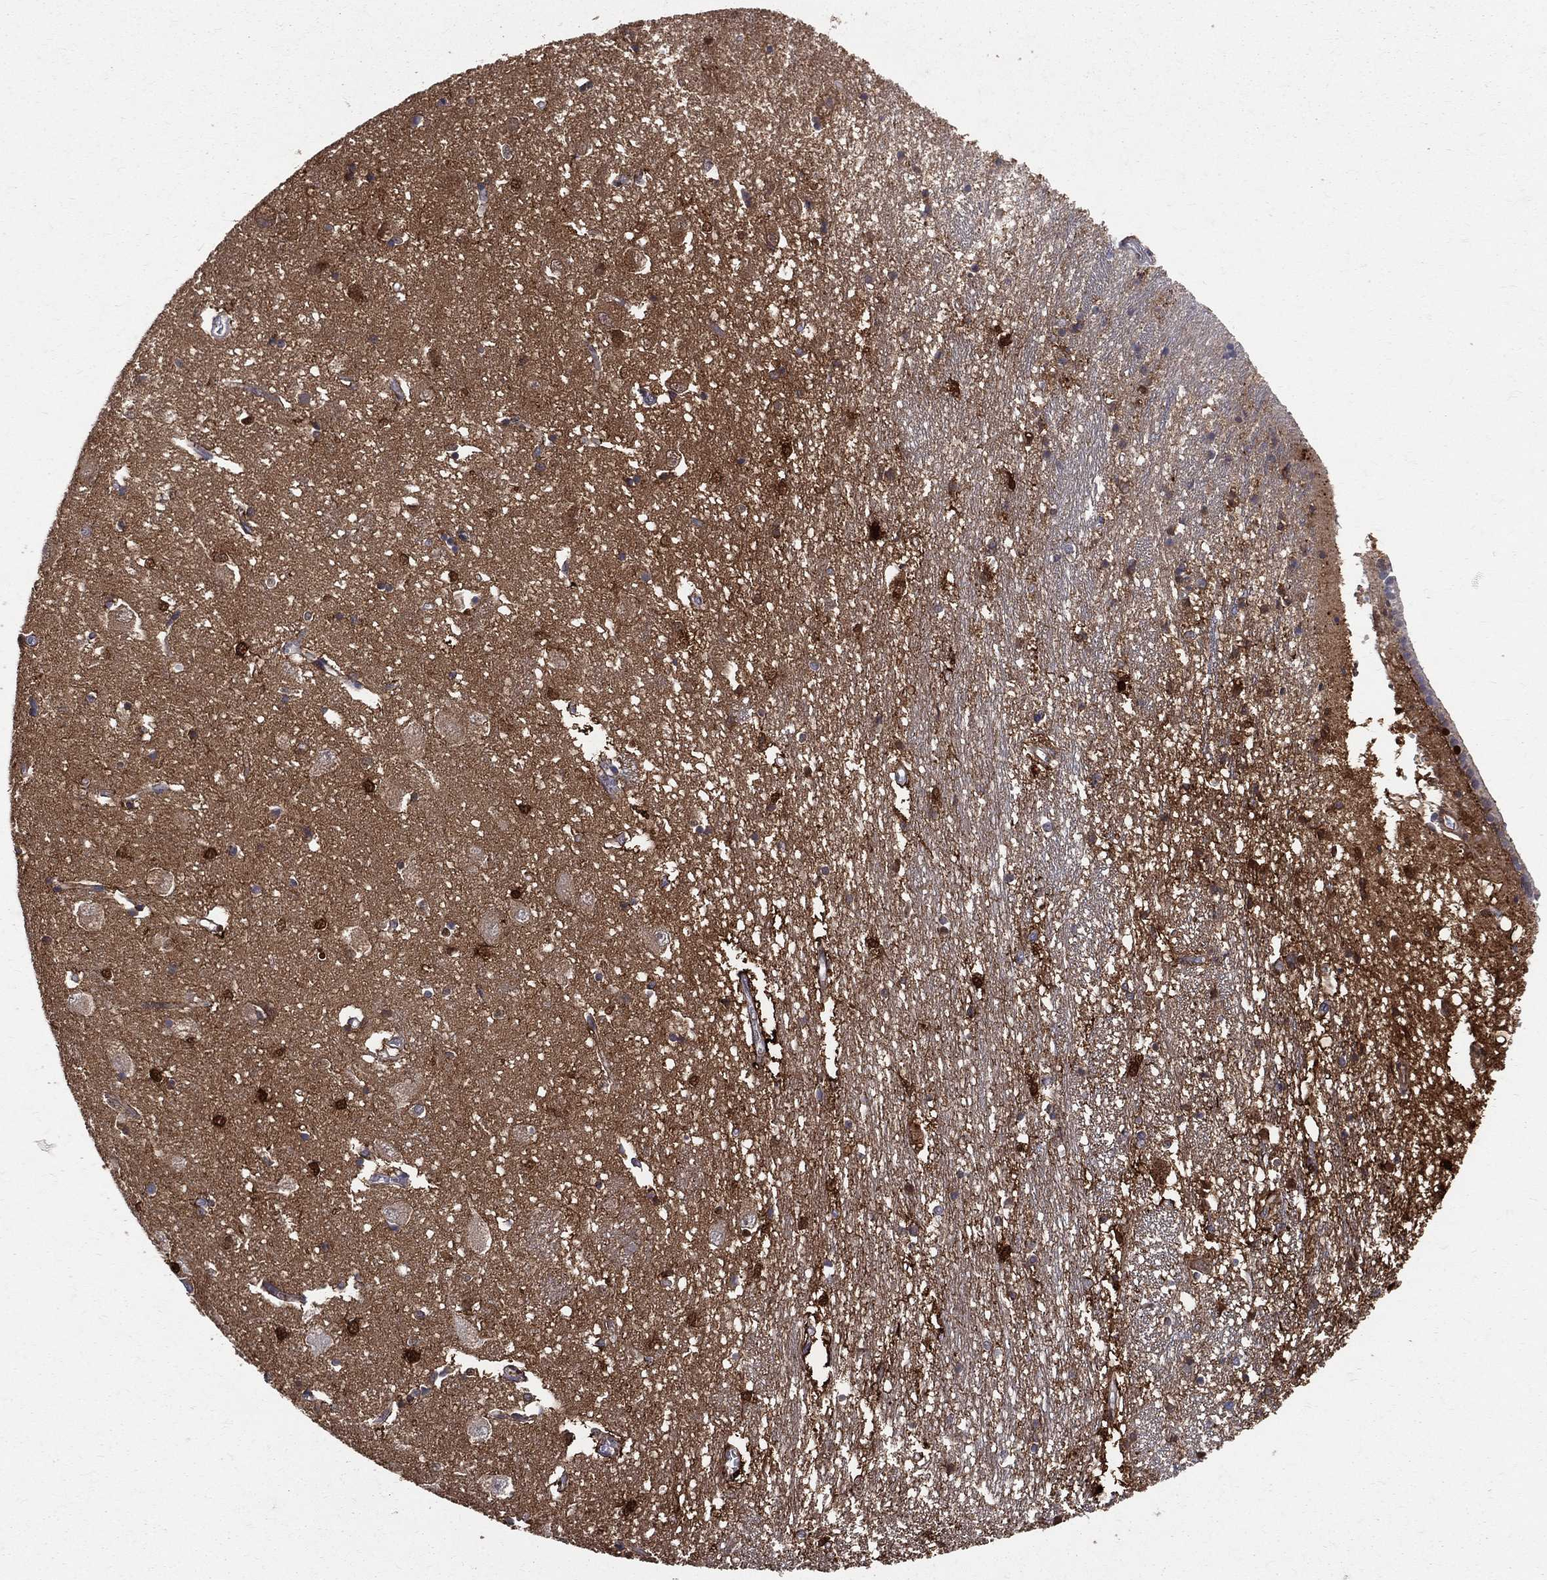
{"staining": {"intensity": "strong", "quantity": "25%-75%", "location": "cytoplasmic/membranous,nuclear"}, "tissue": "caudate", "cell_type": "Glial cells", "image_type": "normal", "snomed": [{"axis": "morphology", "description": "Normal tissue, NOS"}, {"axis": "topography", "description": "Lateral ventricle wall"}], "caption": "Immunohistochemical staining of normal caudate demonstrates 25%-75% levels of strong cytoplasmic/membranous,nuclear protein staining in about 25%-75% of glial cells.", "gene": "ENO1", "patient": {"sex": "male", "age": 54}}